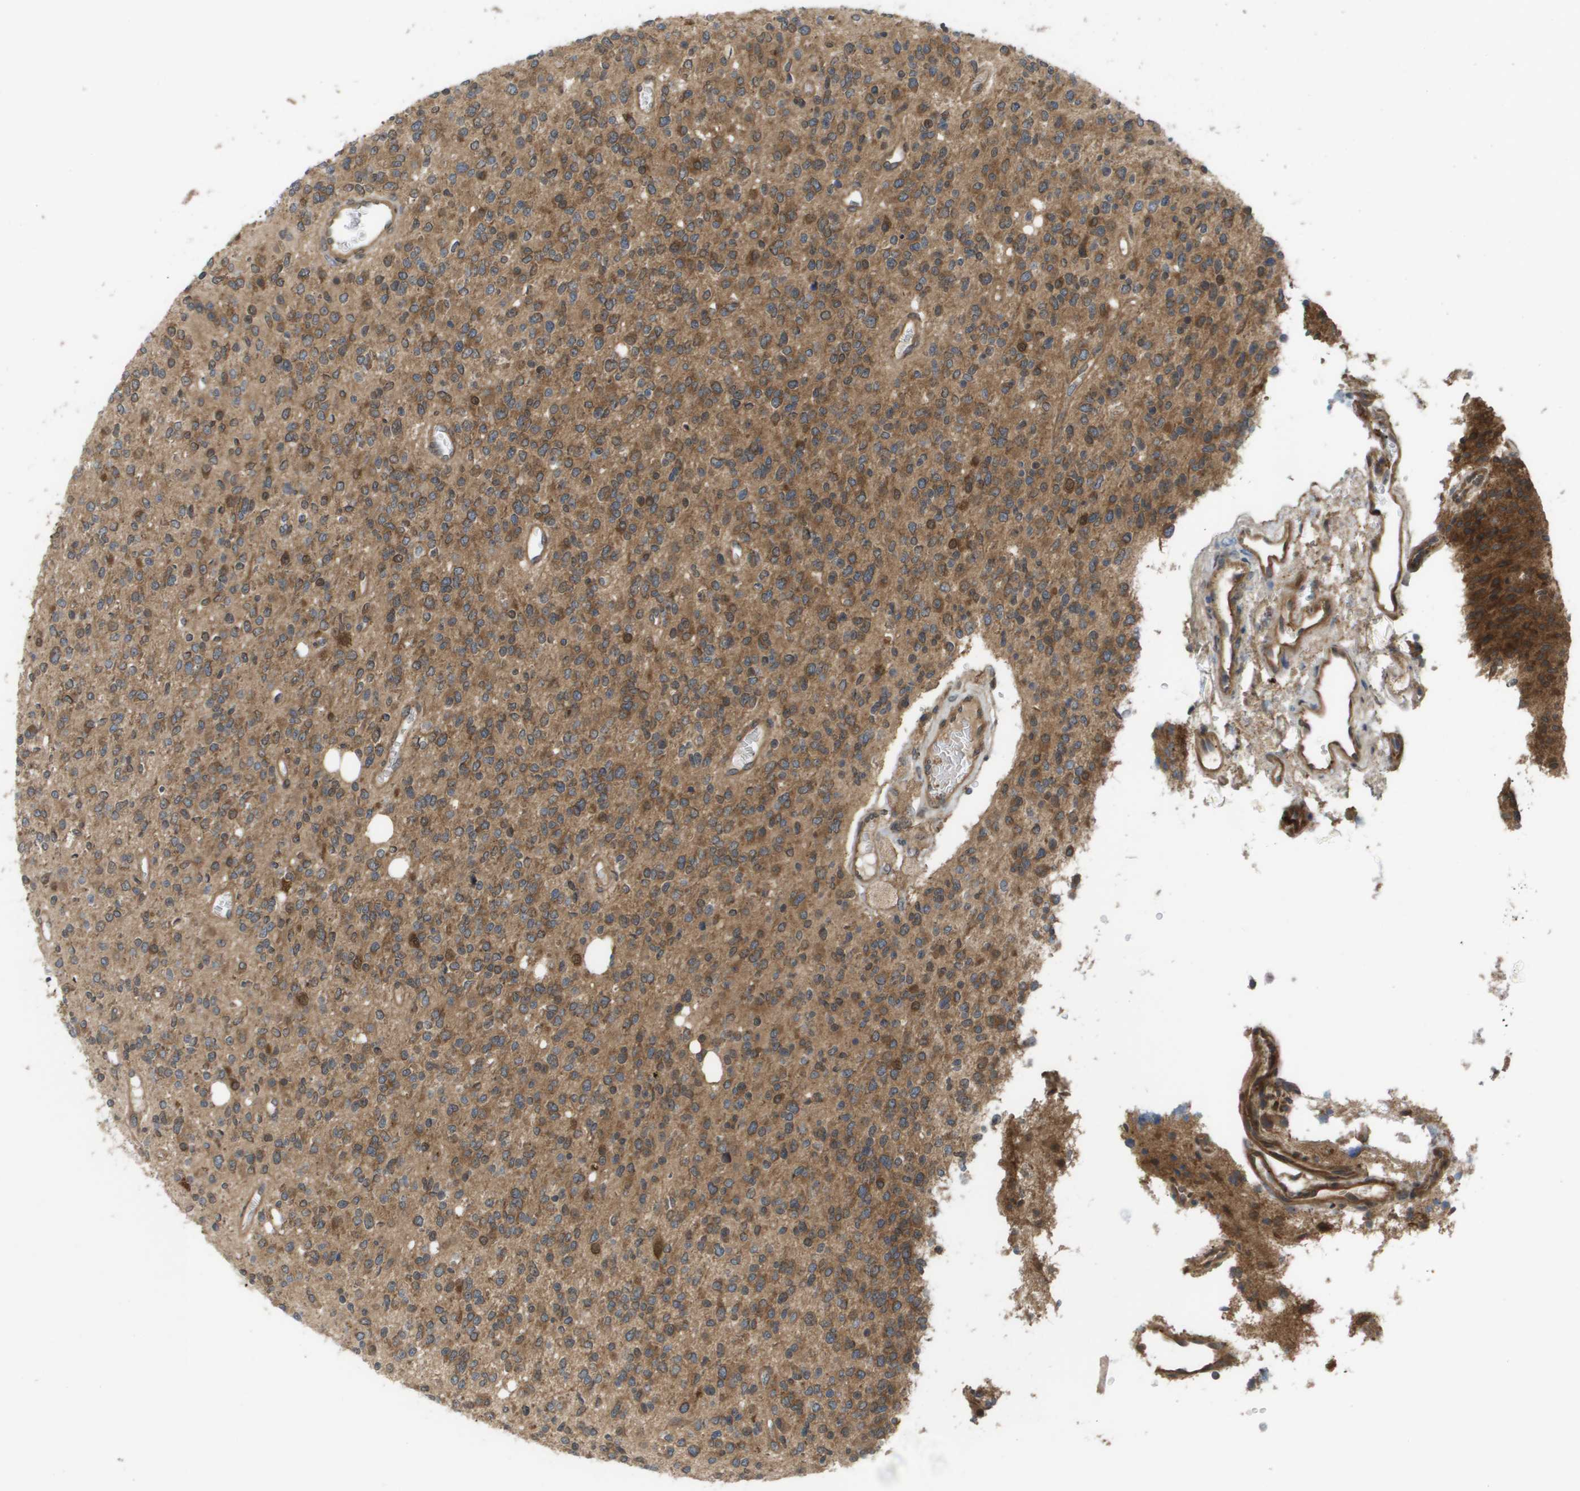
{"staining": {"intensity": "moderate", "quantity": ">75%", "location": "cytoplasmic/membranous,nuclear"}, "tissue": "glioma", "cell_type": "Tumor cells", "image_type": "cancer", "snomed": [{"axis": "morphology", "description": "Glioma, malignant, High grade"}, {"axis": "topography", "description": "Brain"}], "caption": "Immunohistochemical staining of glioma exhibits medium levels of moderate cytoplasmic/membranous and nuclear positivity in approximately >75% of tumor cells.", "gene": "CTPS2", "patient": {"sex": "male", "age": 34}}